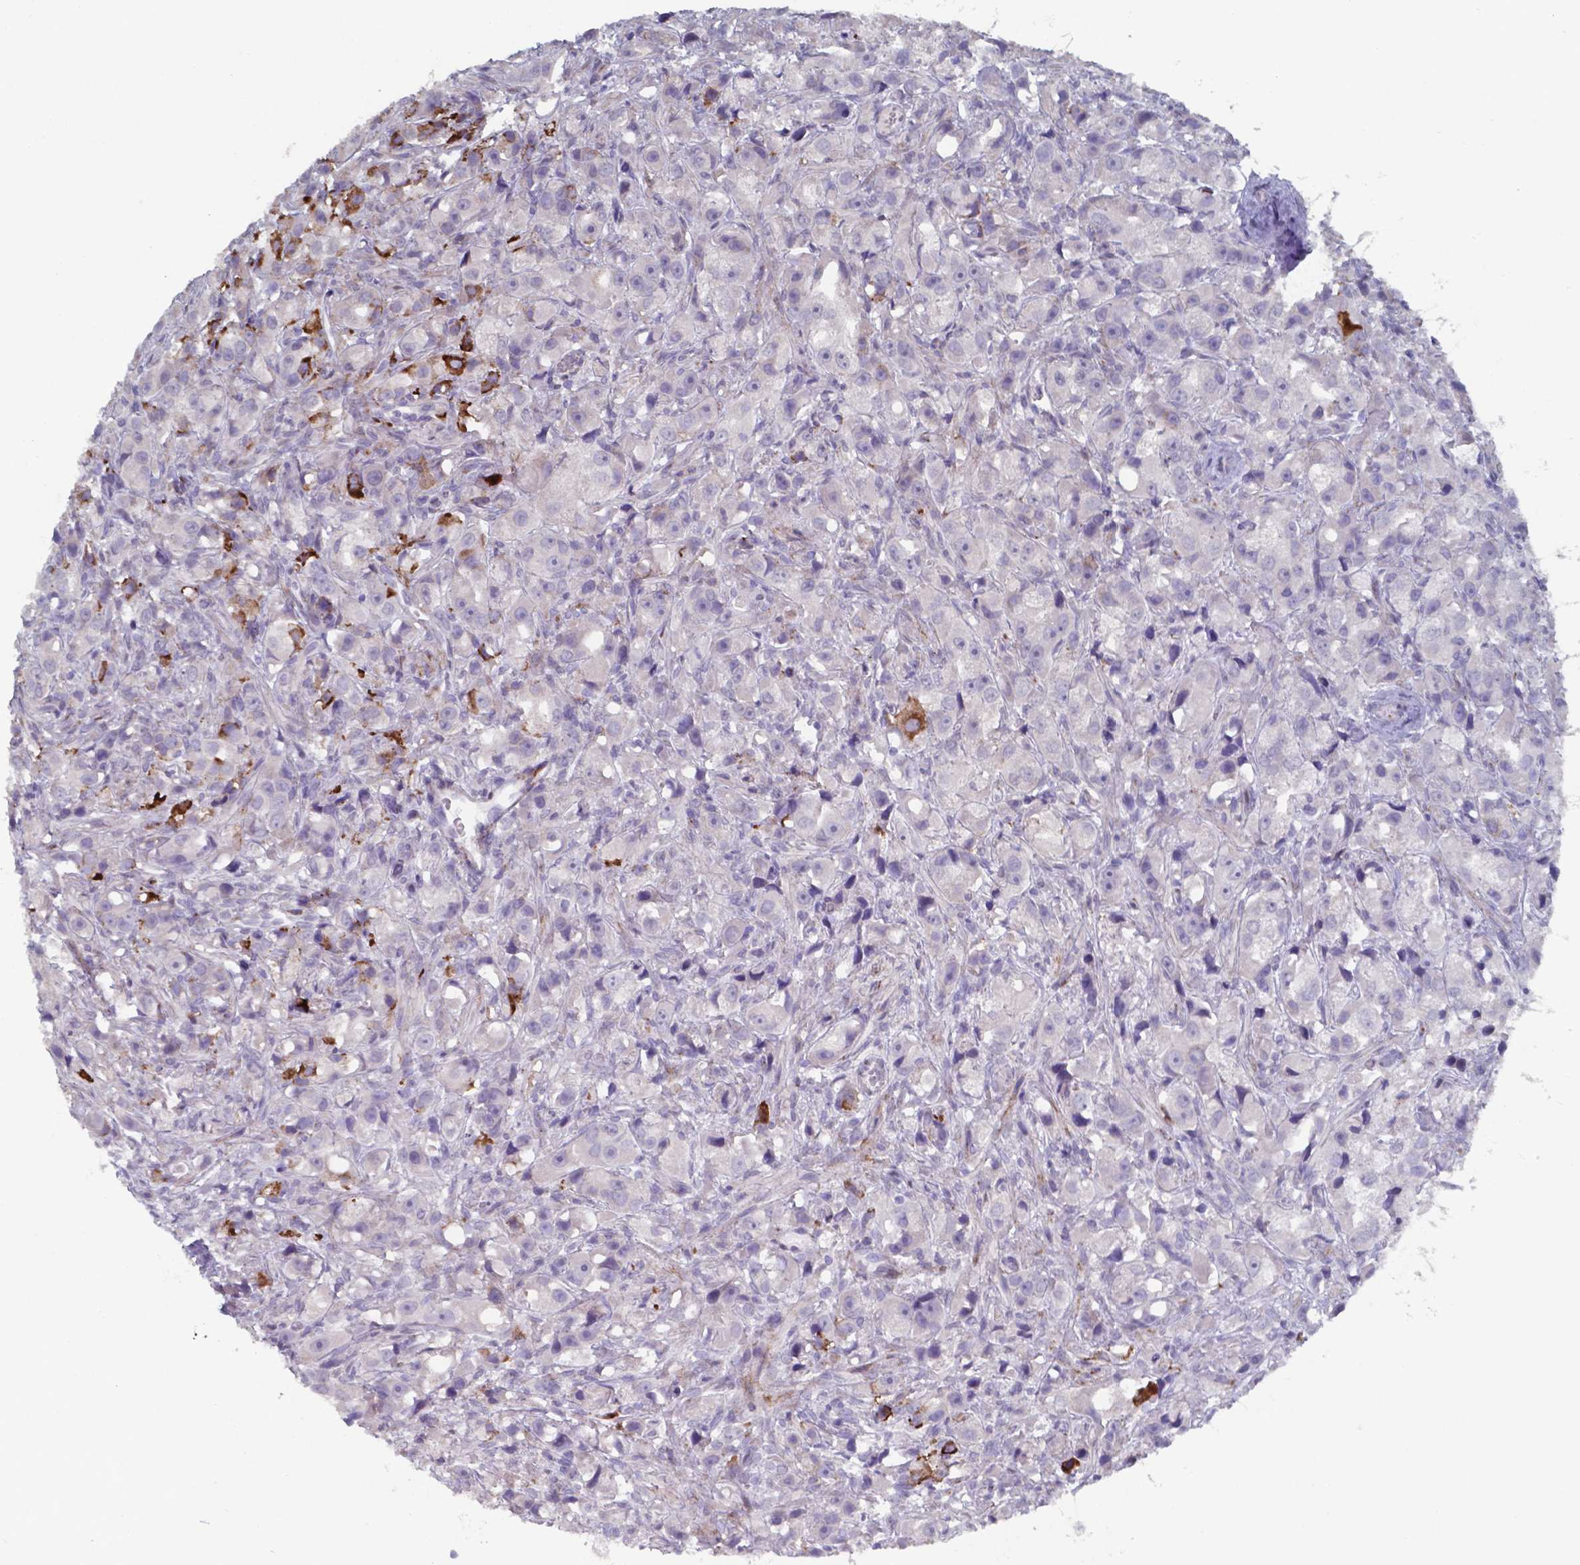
{"staining": {"intensity": "negative", "quantity": "none", "location": "none"}, "tissue": "prostate cancer", "cell_type": "Tumor cells", "image_type": "cancer", "snomed": [{"axis": "morphology", "description": "Adenocarcinoma, High grade"}, {"axis": "topography", "description": "Prostate"}], "caption": "Tumor cells show no significant protein staining in adenocarcinoma (high-grade) (prostate).", "gene": "PLA2R1", "patient": {"sex": "male", "age": 75}}